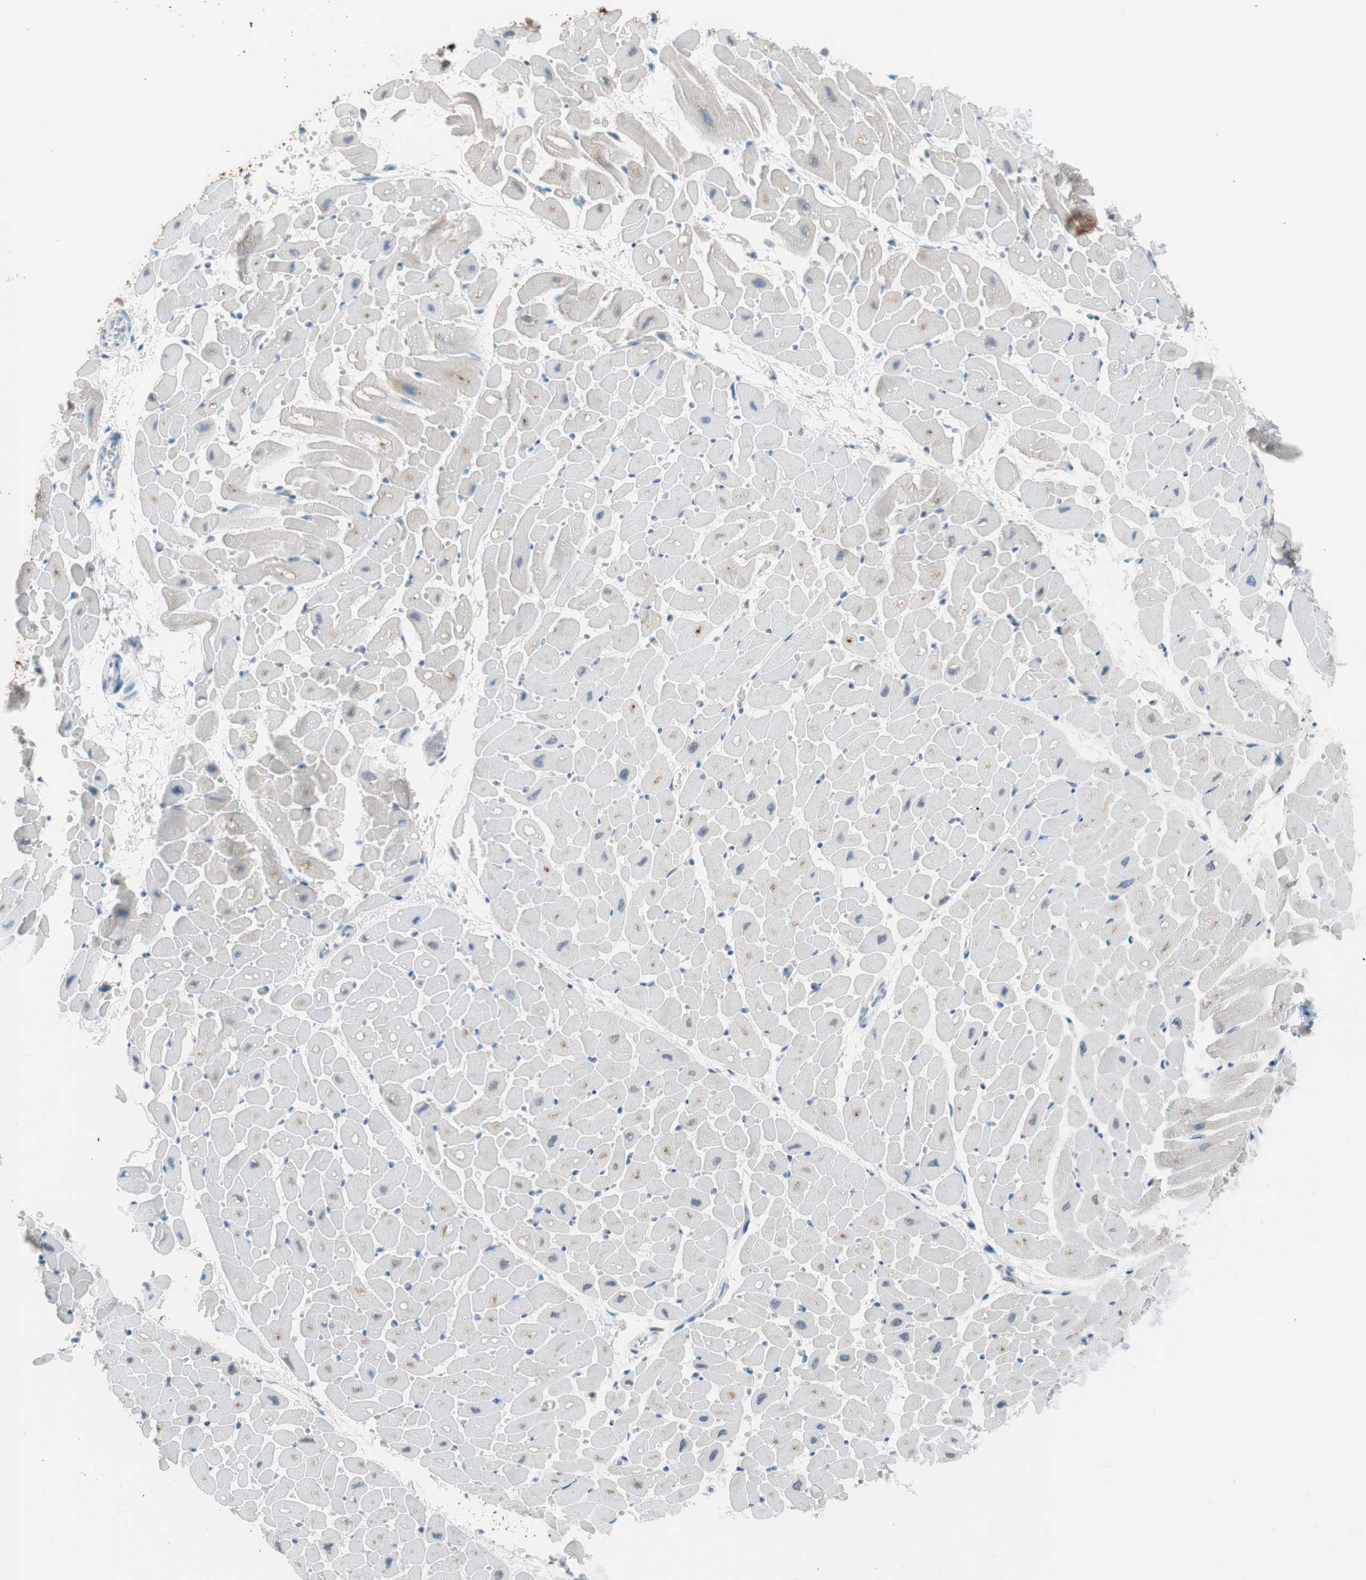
{"staining": {"intensity": "weak", "quantity": "<25%", "location": "cytoplasmic/membranous"}, "tissue": "heart muscle", "cell_type": "Cardiomyocytes", "image_type": "normal", "snomed": [{"axis": "morphology", "description": "Normal tissue, NOS"}, {"axis": "topography", "description": "Heart"}], "caption": "A high-resolution micrograph shows immunohistochemistry staining of benign heart muscle, which demonstrates no significant positivity in cardiomyocytes.", "gene": "GLUL", "patient": {"sex": "male", "age": 45}}